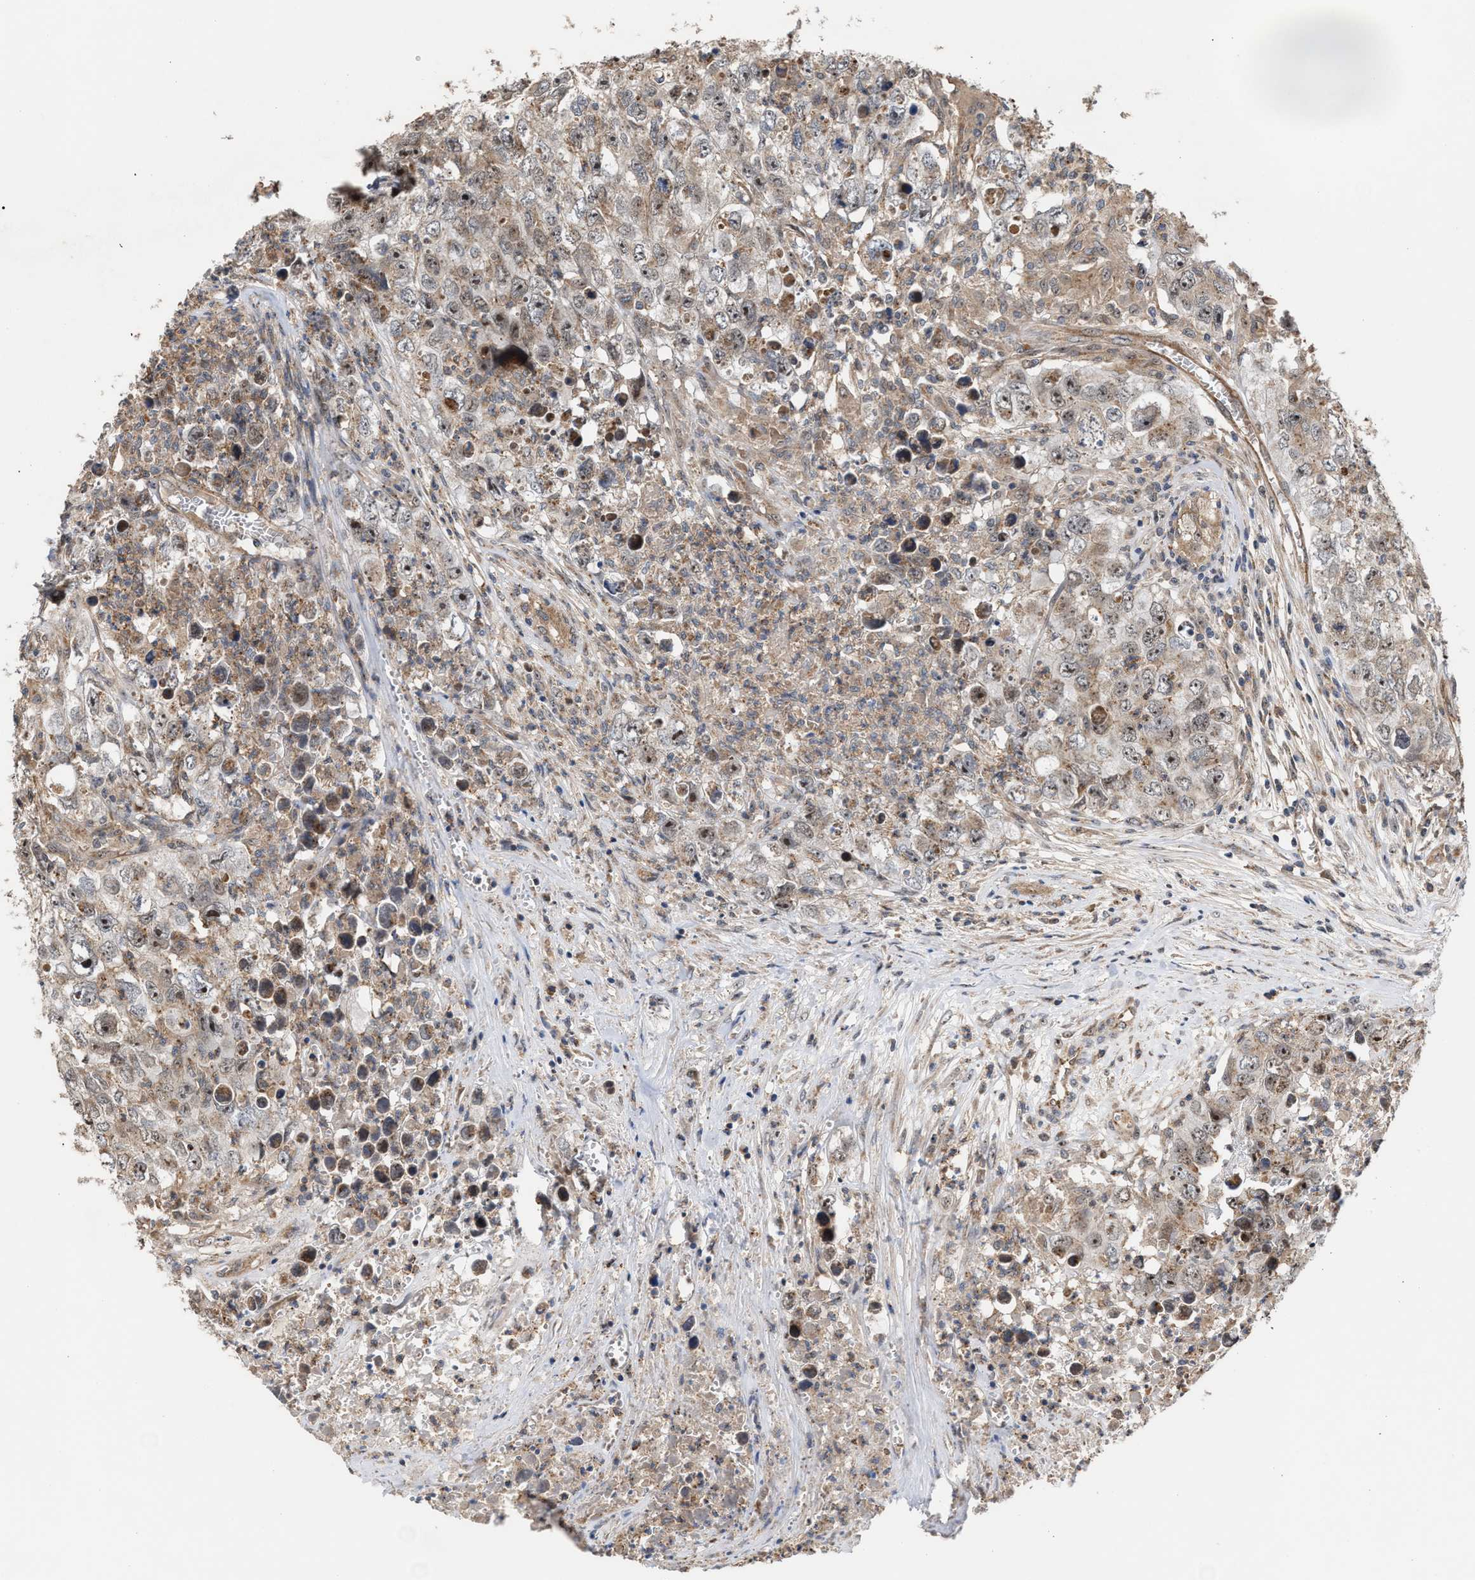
{"staining": {"intensity": "moderate", "quantity": ">75%", "location": "cytoplasmic/membranous,nuclear"}, "tissue": "testis cancer", "cell_type": "Tumor cells", "image_type": "cancer", "snomed": [{"axis": "morphology", "description": "Seminoma, NOS"}, {"axis": "morphology", "description": "Carcinoma, Embryonal, NOS"}, {"axis": "topography", "description": "Testis"}], "caption": "A photomicrograph showing moderate cytoplasmic/membranous and nuclear expression in about >75% of tumor cells in testis cancer (embryonal carcinoma), as visualized by brown immunohistochemical staining.", "gene": "EXOSC2", "patient": {"sex": "male", "age": 43}}